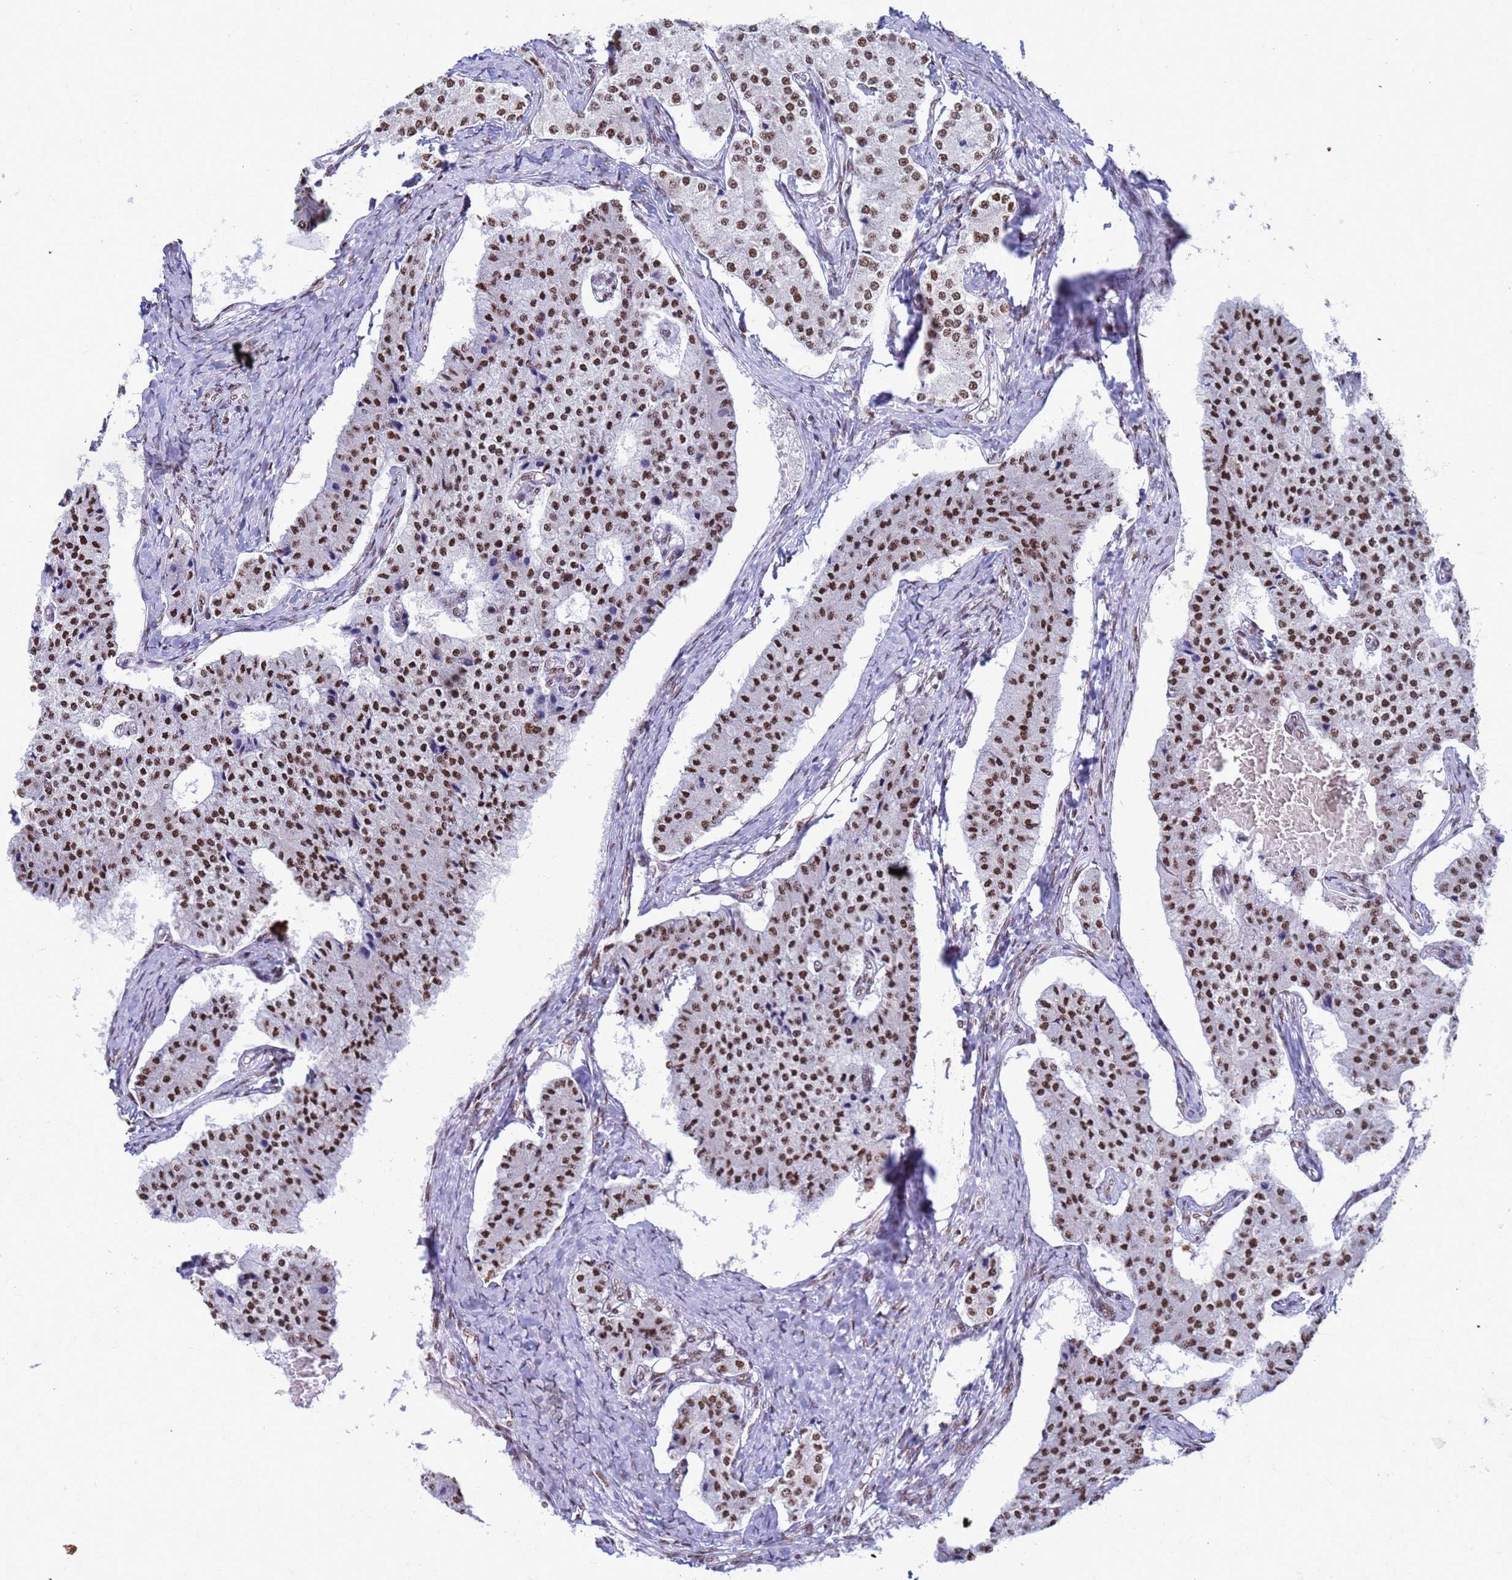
{"staining": {"intensity": "strong", "quantity": ">75%", "location": "nuclear"}, "tissue": "carcinoid", "cell_type": "Tumor cells", "image_type": "cancer", "snomed": [{"axis": "morphology", "description": "Carcinoid, malignant, NOS"}, {"axis": "topography", "description": "Colon"}], "caption": "Immunohistochemical staining of carcinoid exhibits high levels of strong nuclear protein staining in approximately >75% of tumor cells.", "gene": "FAM170B", "patient": {"sex": "female", "age": 52}}